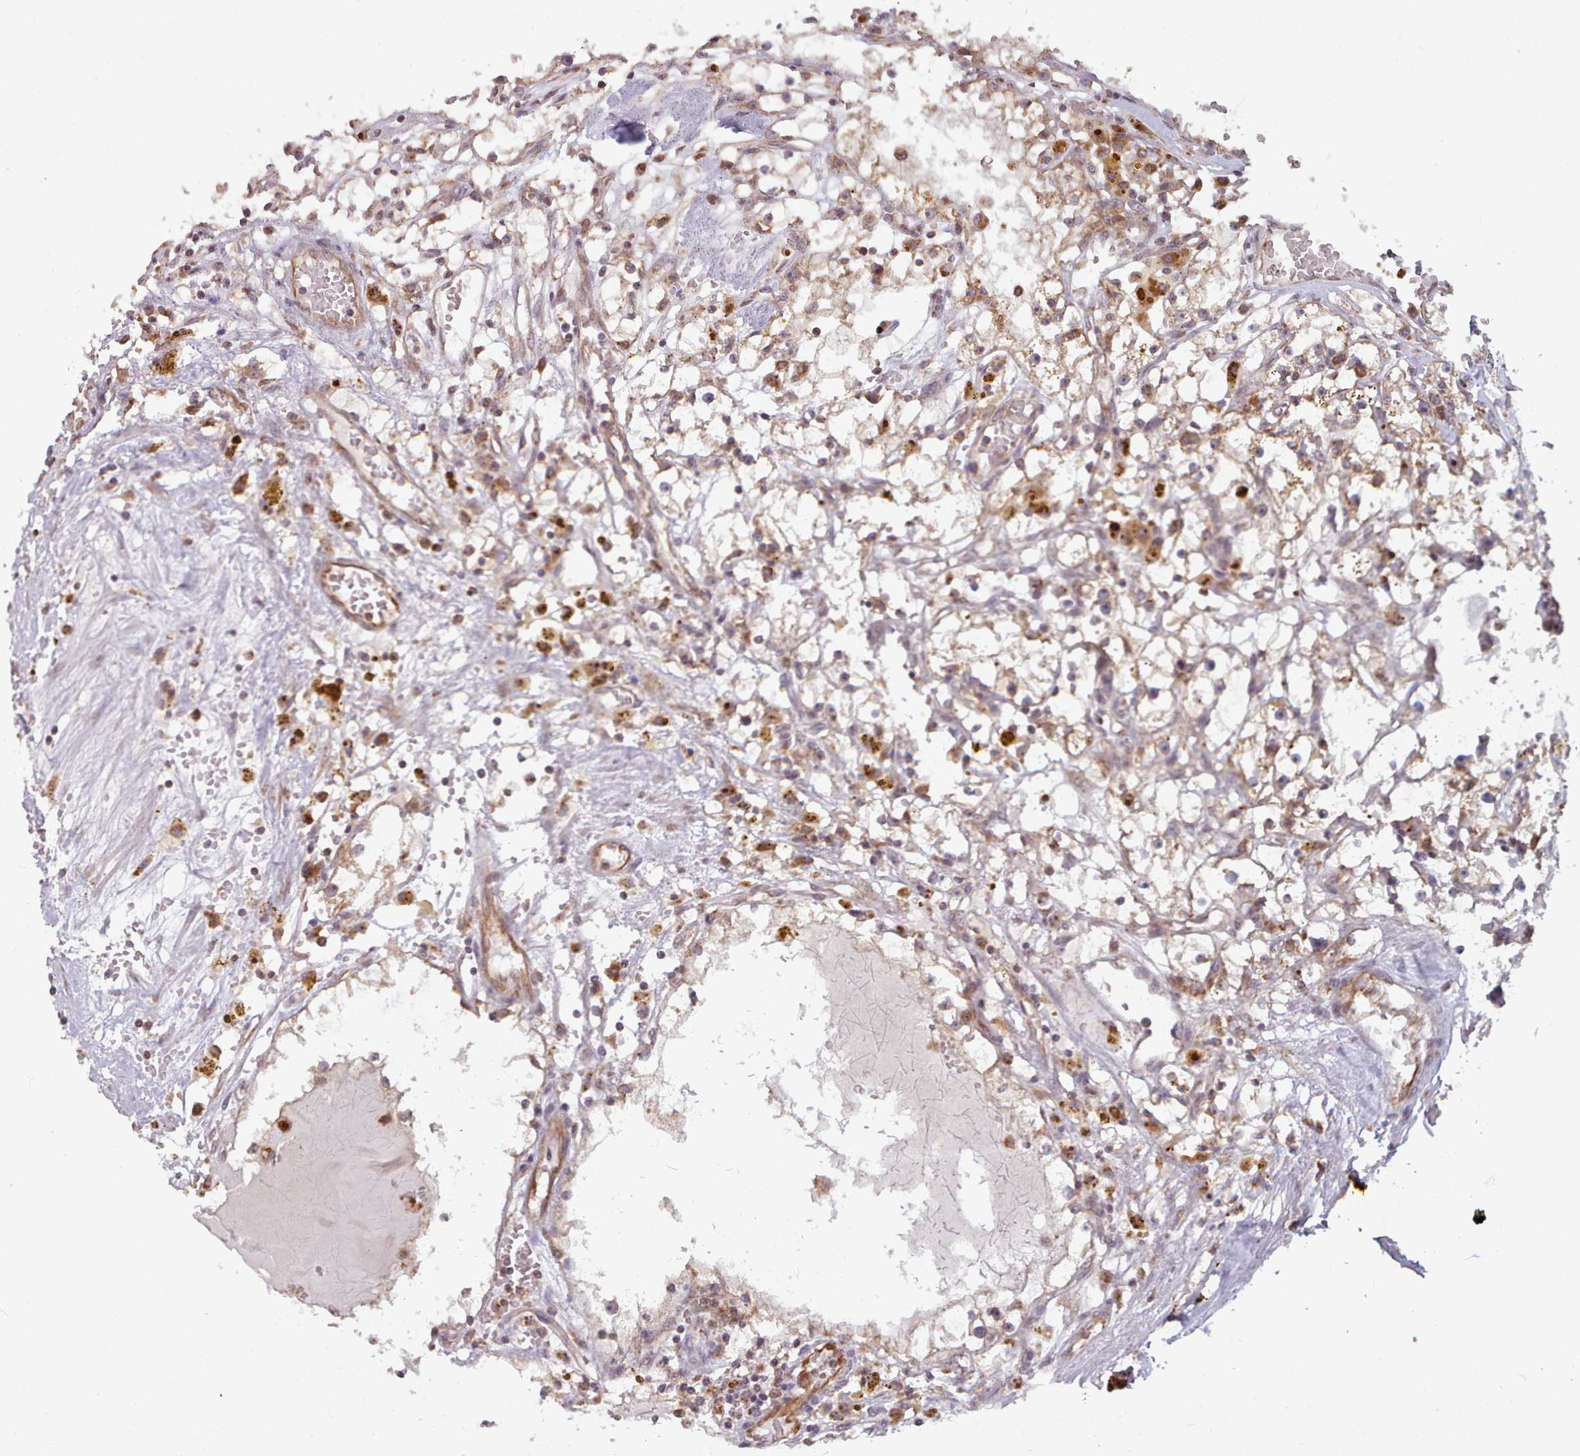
{"staining": {"intensity": "moderate", "quantity": "25%-75%", "location": "cytoplasmic/membranous"}, "tissue": "renal cancer", "cell_type": "Tumor cells", "image_type": "cancer", "snomed": [{"axis": "morphology", "description": "Adenocarcinoma, NOS"}, {"axis": "topography", "description": "Kidney"}], "caption": "Human renal cancer (adenocarcinoma) stained with a brown dye exhibits moderate cytoplasmic/membranous positive positivity in about 25%-75% of tumor cells.", "gene": "CRYBG1", "patient": {"sex": "male", "age": 56}}